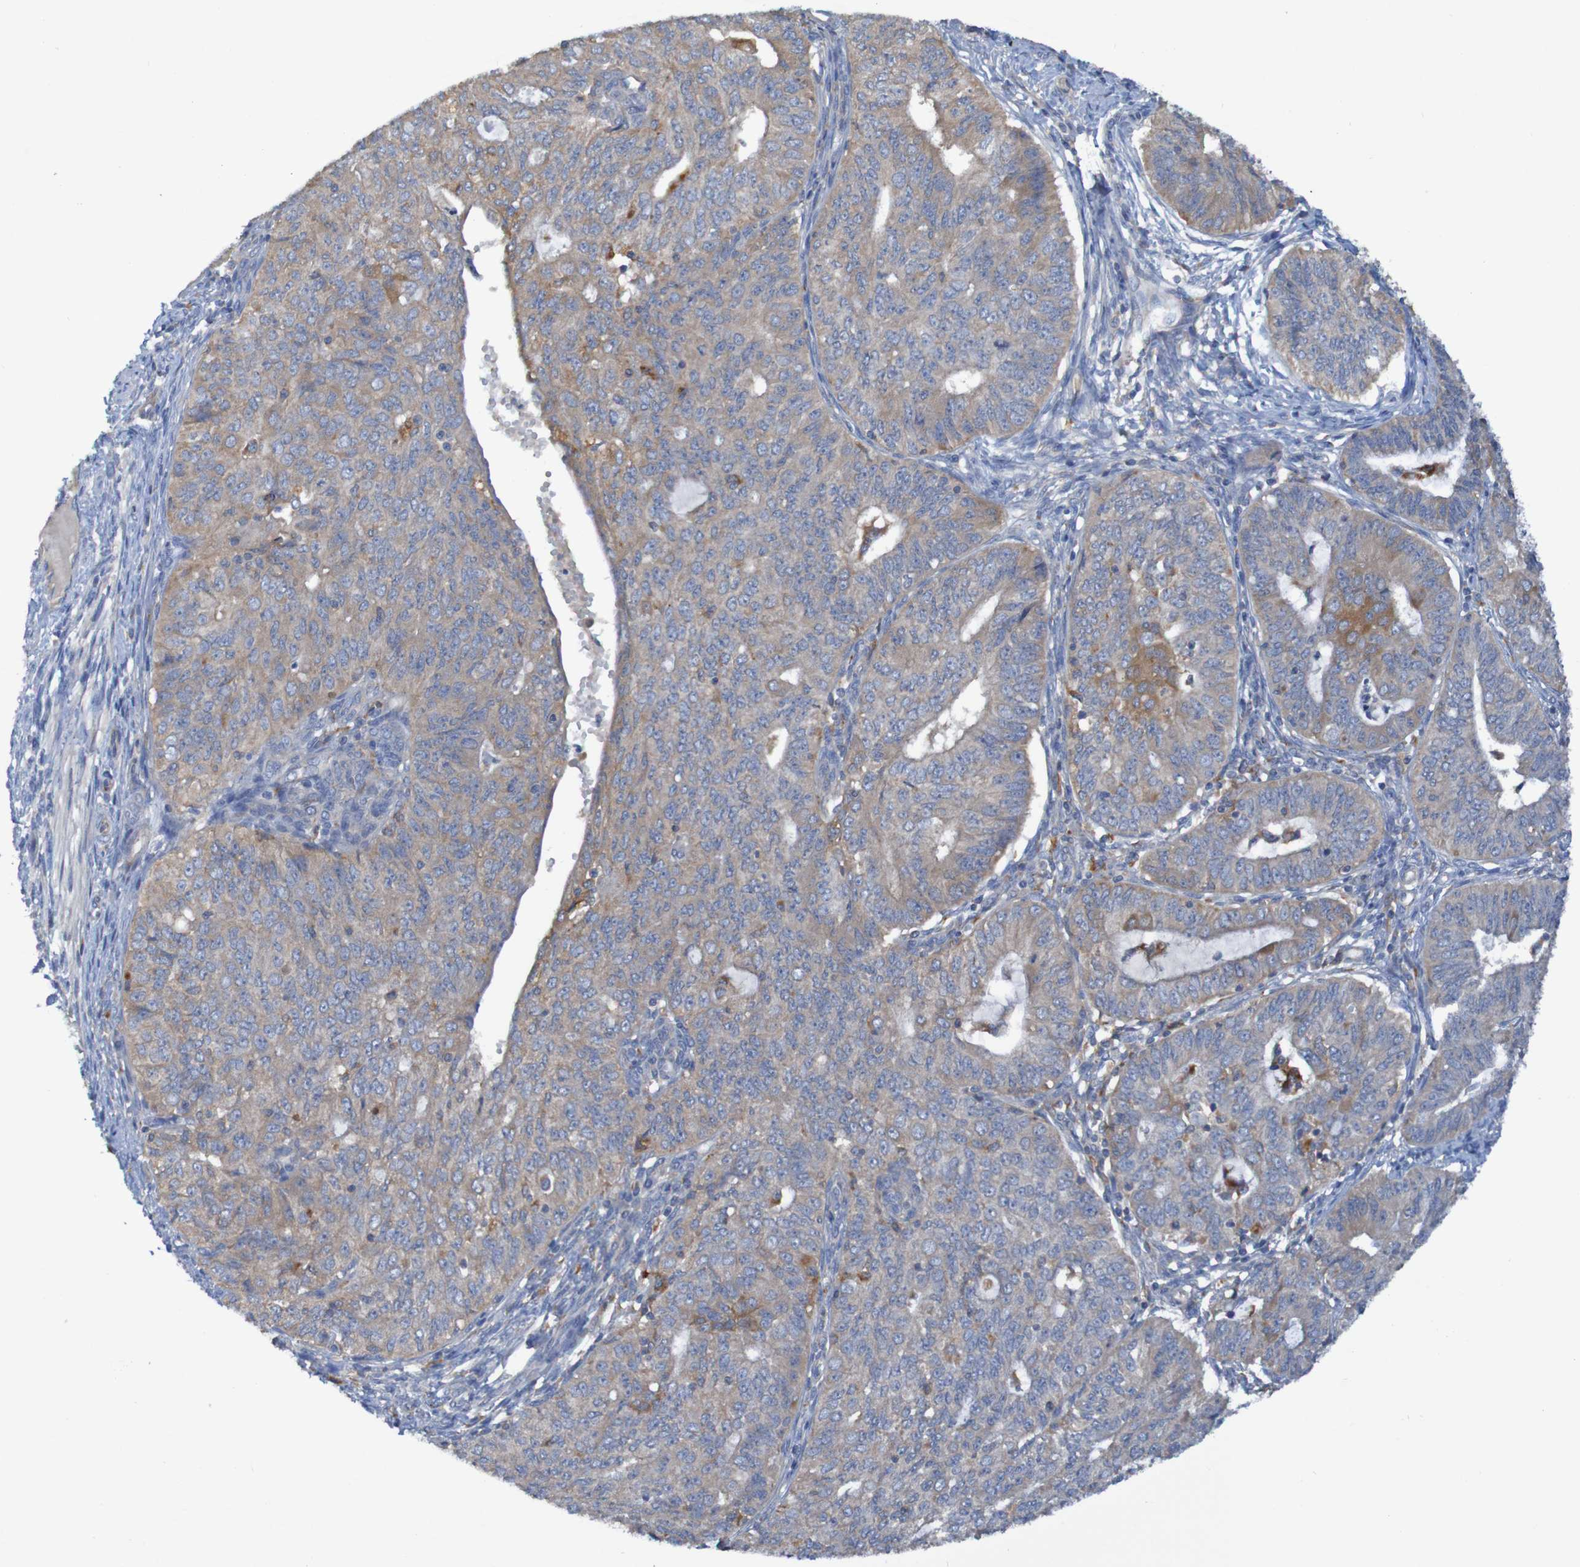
{"staining": {"intensity": "moderate", "quantity": ">75%", "location": "cytoplasmic/membranous"}, "tissue": "endometrial cancer", "cell_type": "Tumor cells", "image_type": "cancer", "snomed": [{"axis": "morphology", "description": "Adenocarcinoma, NOS"}, {"axis": "topography", "description": "Endometrium"}], "caption": "Protein staining shows moderate cytoplasmic/membranous expression in approximately >75% of tumor cells in endometrial cancer.", "gene": "ARHGEF16", "patient": {"sex": "female", "age": 32}}